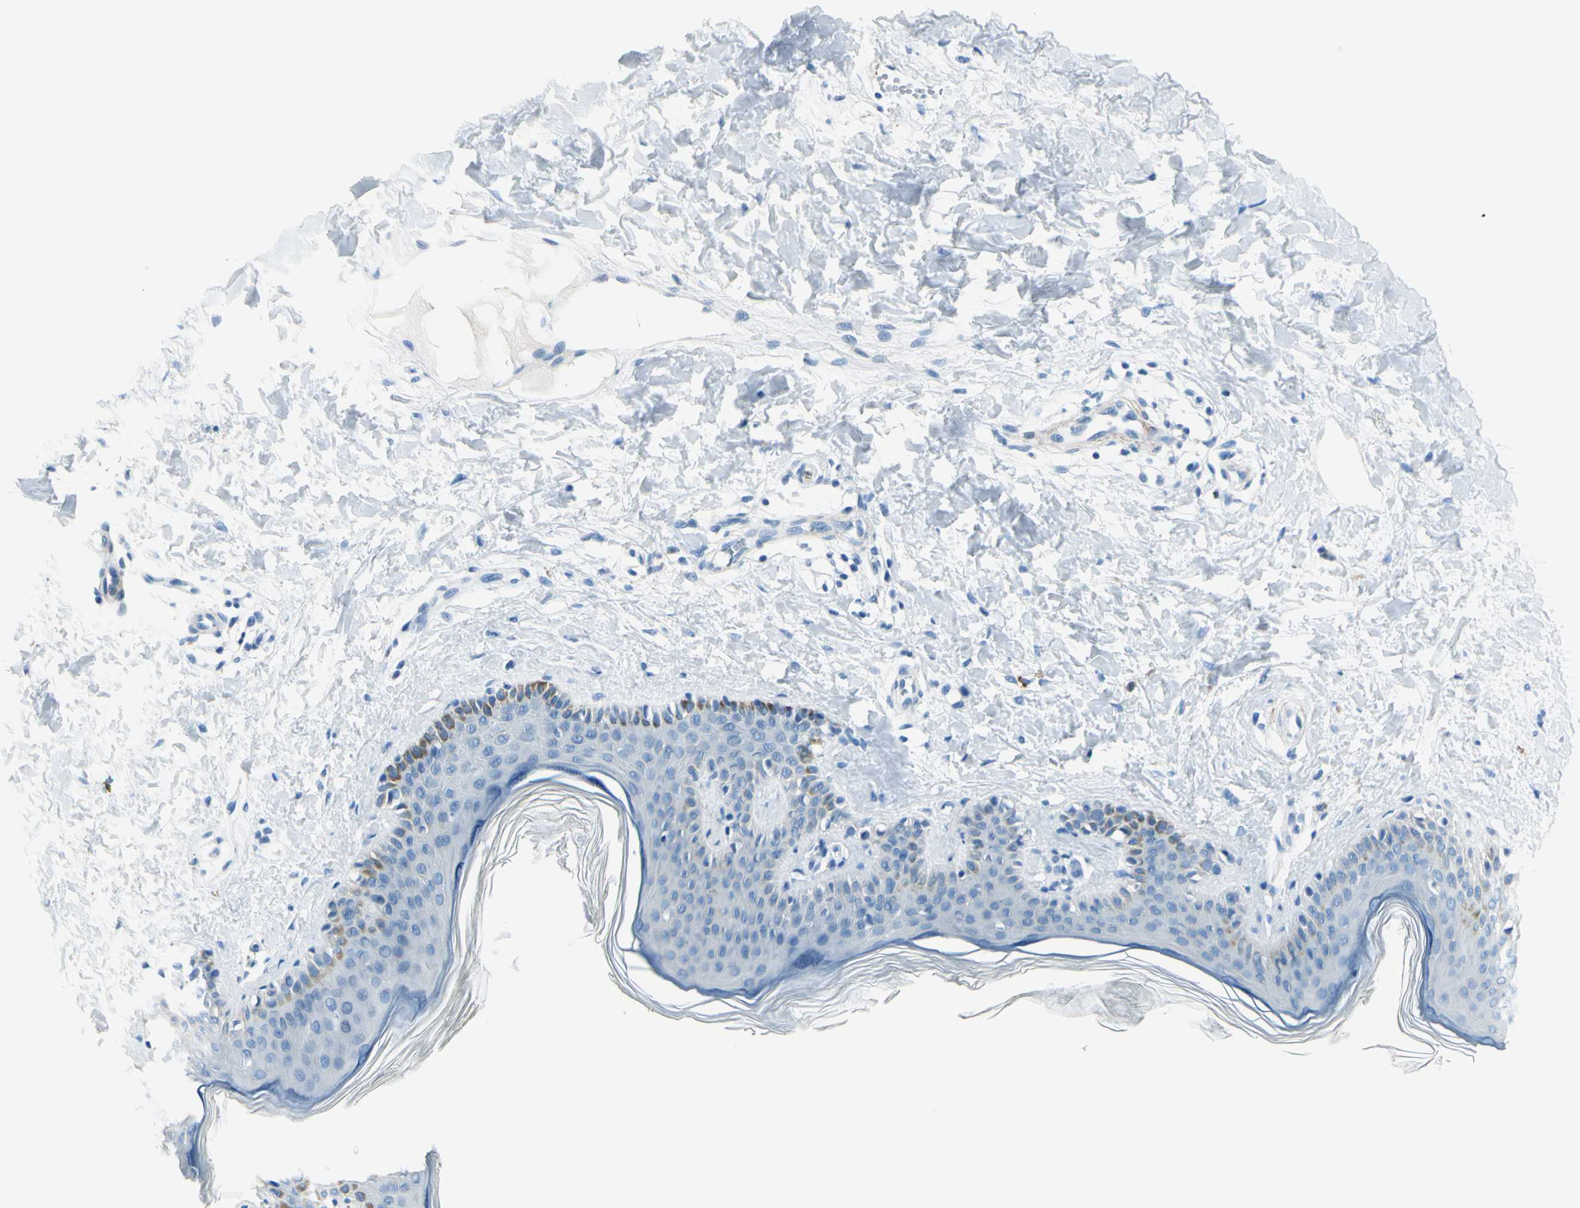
{"staining": {"intensity": "negative", "quantity": "none", "location": "none"}, "tissue": "skin", "cell_type": "Fibroblasts", "image_type": "normal", "snomed": [{"axis": "morphology", "description": "Normal tissue, NOS"}, {"axis": "topography", "description": "Skin"}], "caption": "Immunohistochemistry (IHC) photomicrograph of normal skin: human skin stained with DAB (3,3'-diaminobenzidine) reveals no significant protein positivity in fibroblasts.", "gene": "CDH15", "patient": {"sex": "male", "age": 16}}